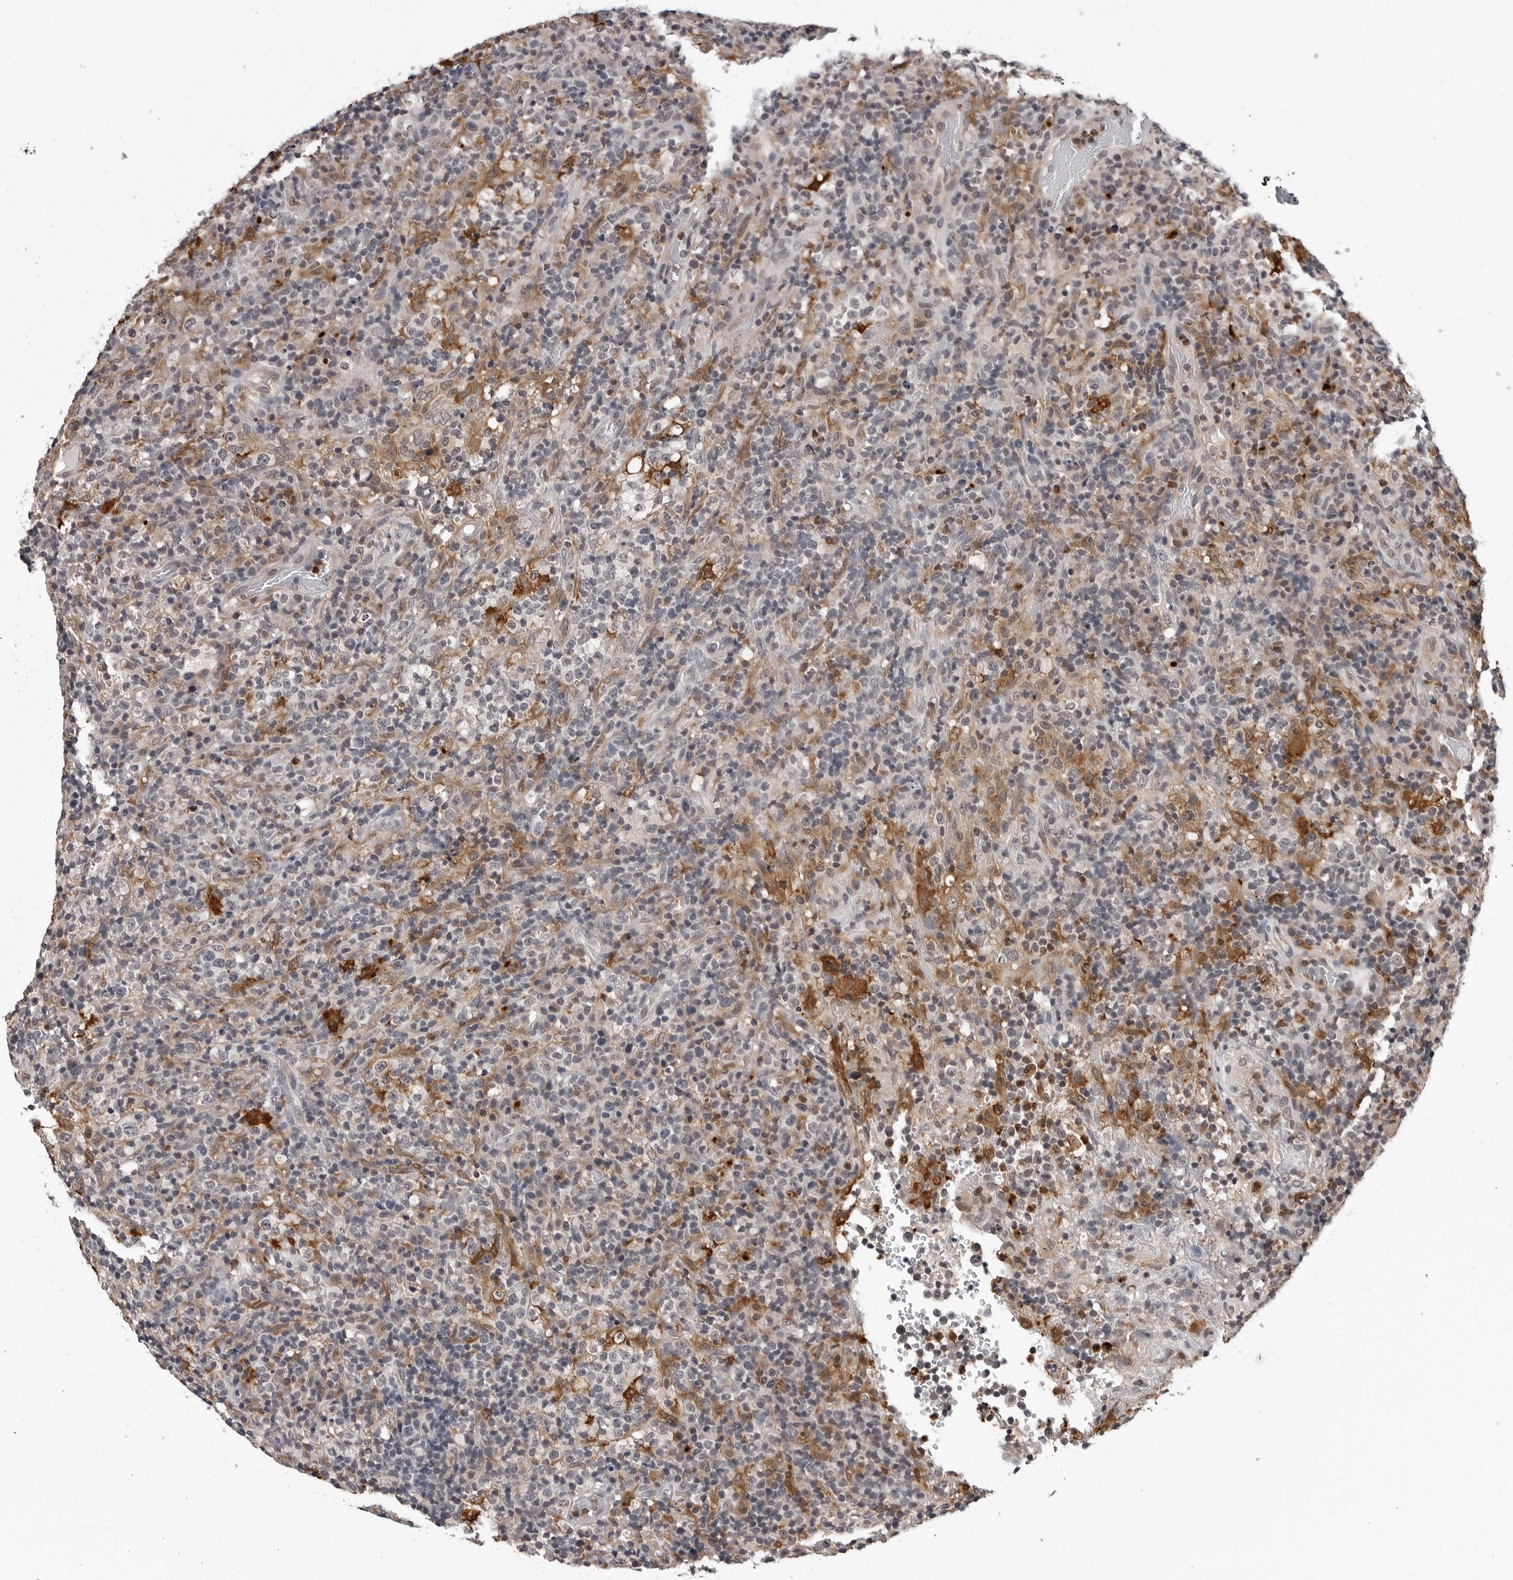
{"staining": {"intensity": "negative", "quantity": "none", "location": "none"}, "tissue": "lymphoma", "cell_type": "Tumor cells", "image_type": "cancer", "snomed": [{"axis": "morphology", "description": "Malignant lymphoma, non-Hodgkin's type, High grade"}, {"axis": "topography", "description": "Lymph node"}], "caption": "Tumor cells show no significant positivity in high-grade malignant lymphoma, non-Hodgkin's type. (DAB immunohistochemistry (IHC) visualized using brightfield microscopy, high magnification).", "gene": "TRMT13", "patient": {"sex": "female", "age": 76}}